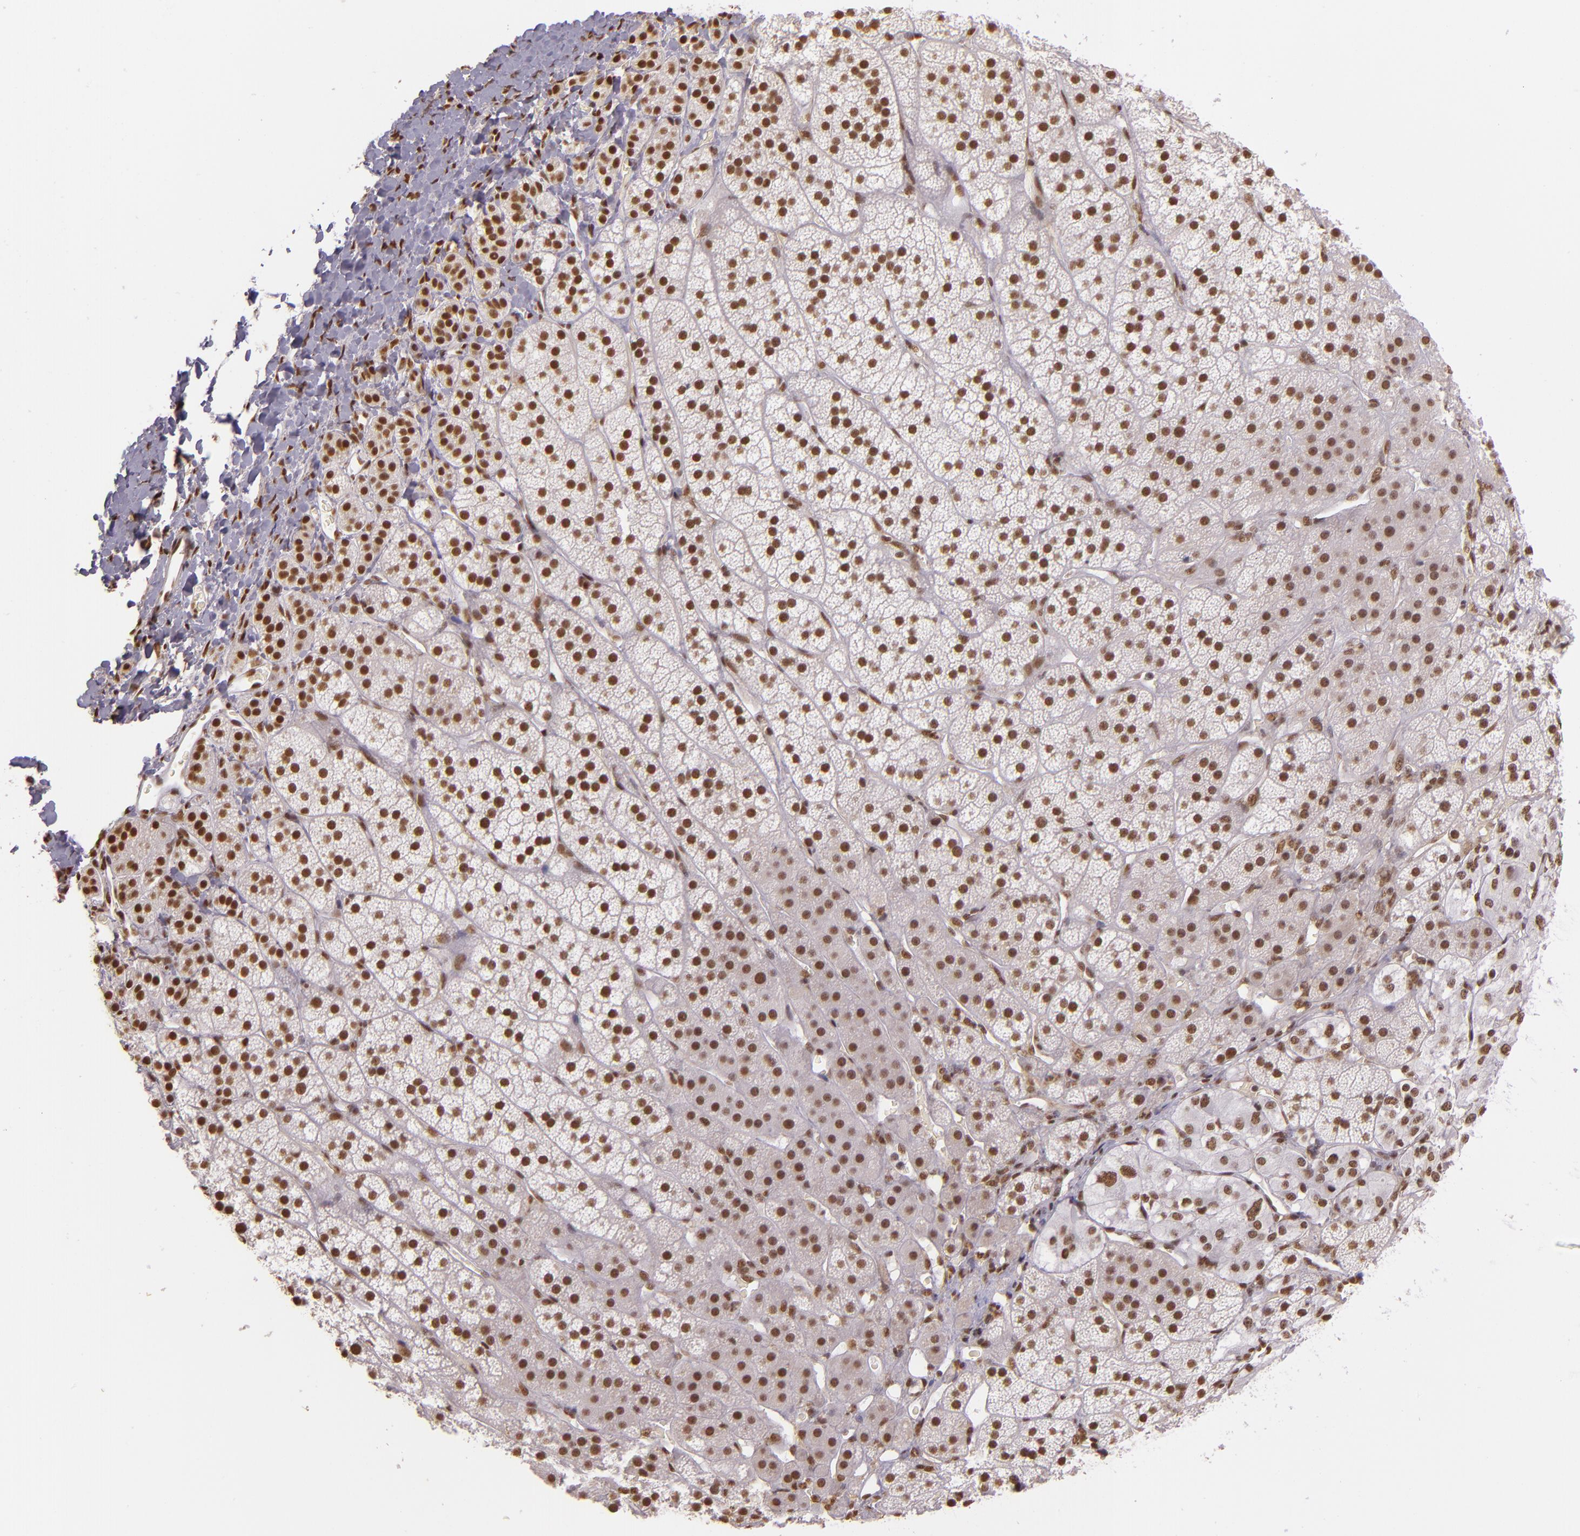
{"staining": {"intensity": "strong", "quantity": ">75%", "location": "nuclear"}, "tissue": "adrenal gland", "cell_type": "Glandular cells", "image_type": "normal", "snomed": [{"axis": "morphology", "description": "Normal tissue, NOS"}, {"axis": "topography", "description": "Adrenal gland"}], "caption": "Immunohistochemistry (DAB) staining of benign human adrenal gland reveals strong nuclear protein positivity in about >75% of glandular cells.", "gene": "USF1", "patient": {"sex": "female", "age": 44}}